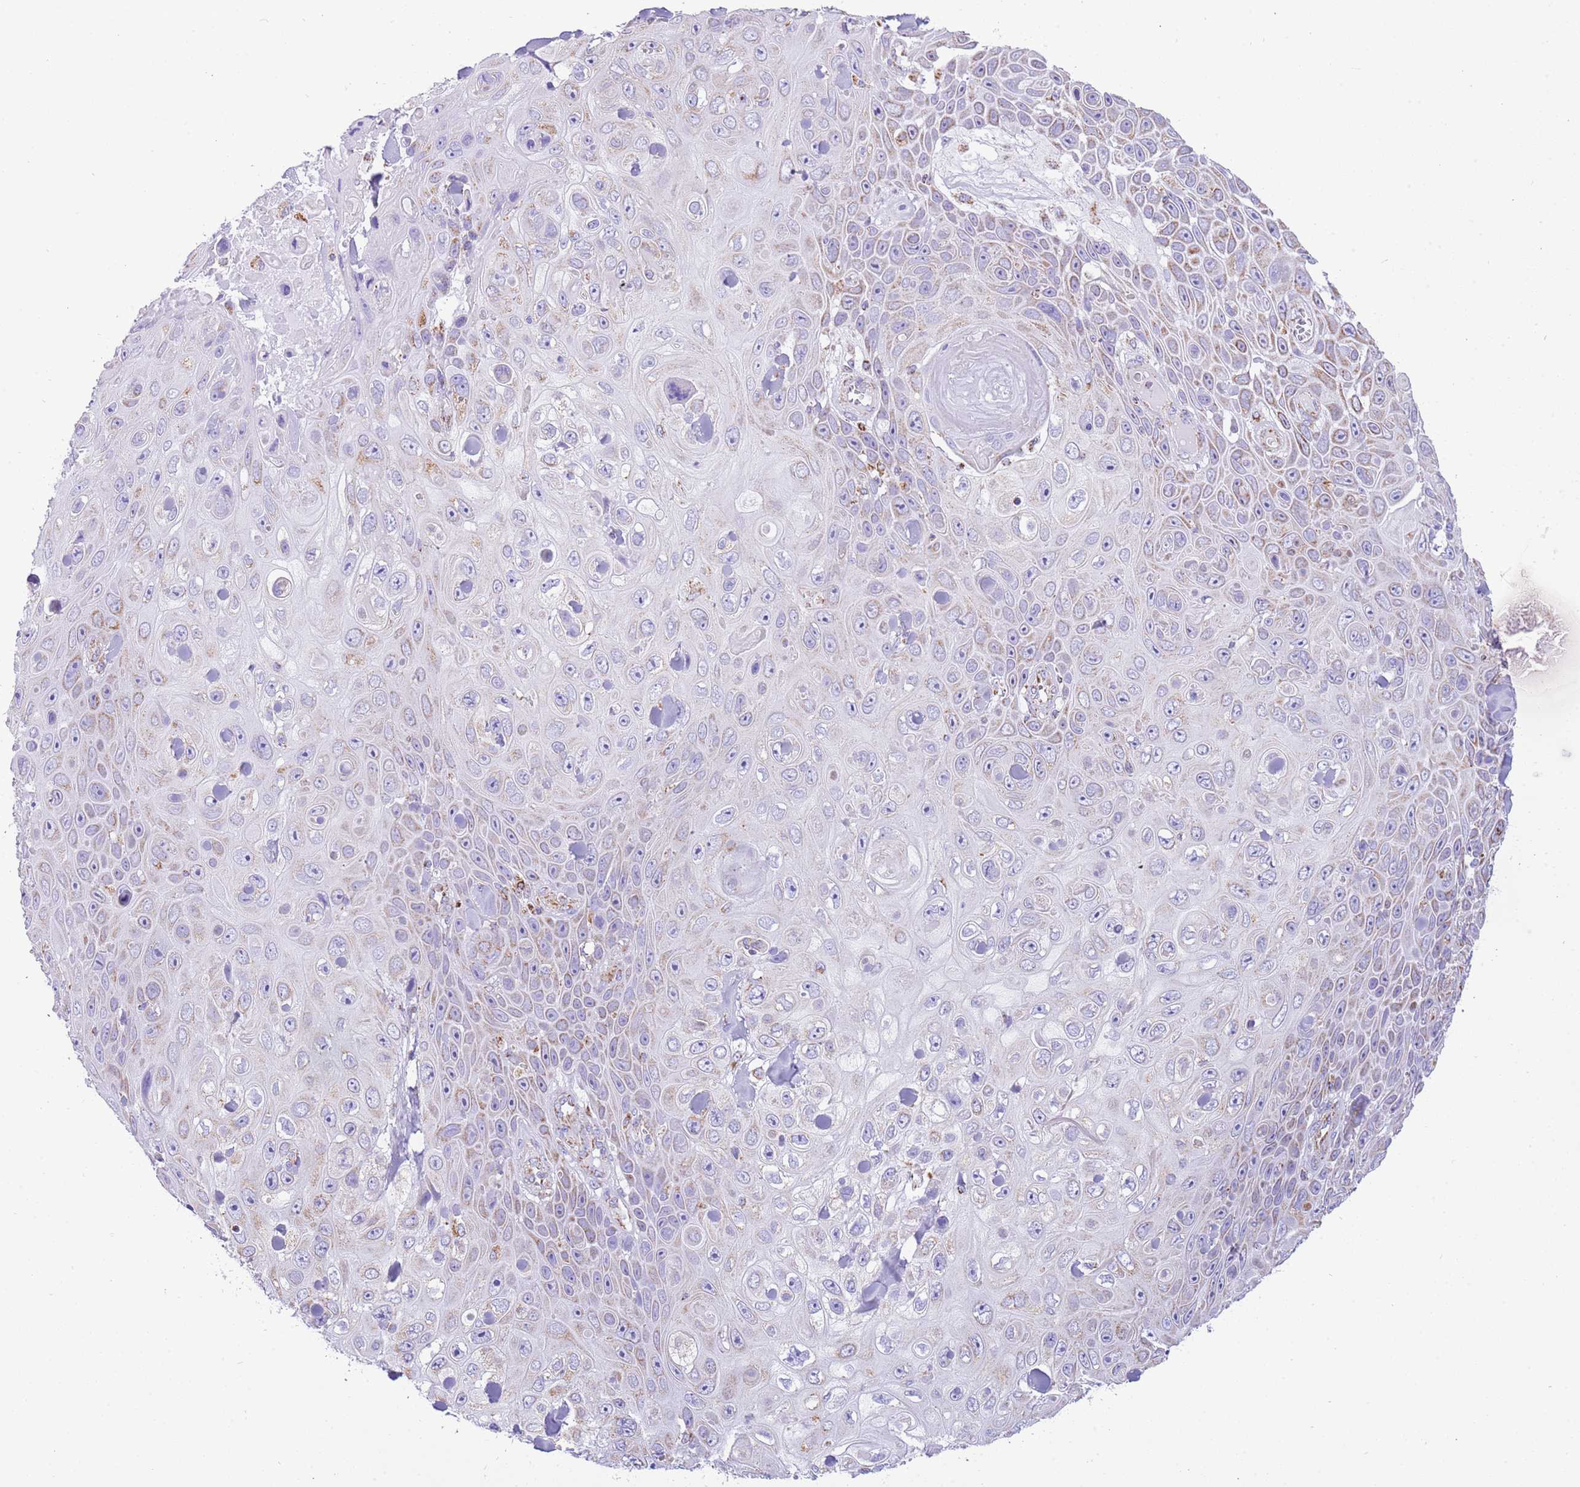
{"staining": {"intensity": "weak", "quantity": "<25%", "location": "cytoplasmic/membranous"}, "tissue": "skin cancer", "cell_type": "Tumor cells", "image_type": "cancer", "snomed": [{"axis": "morphology", "description": "Squamous cell carcinoma, NOS"}, {"axis": "topography", "description": "Skin"}], "caption": "Image shows no significant protein expression in tumor cells of skin cancer.", "gene": "SUCLG2", "patient": {"sex": "male", "age": 82}}